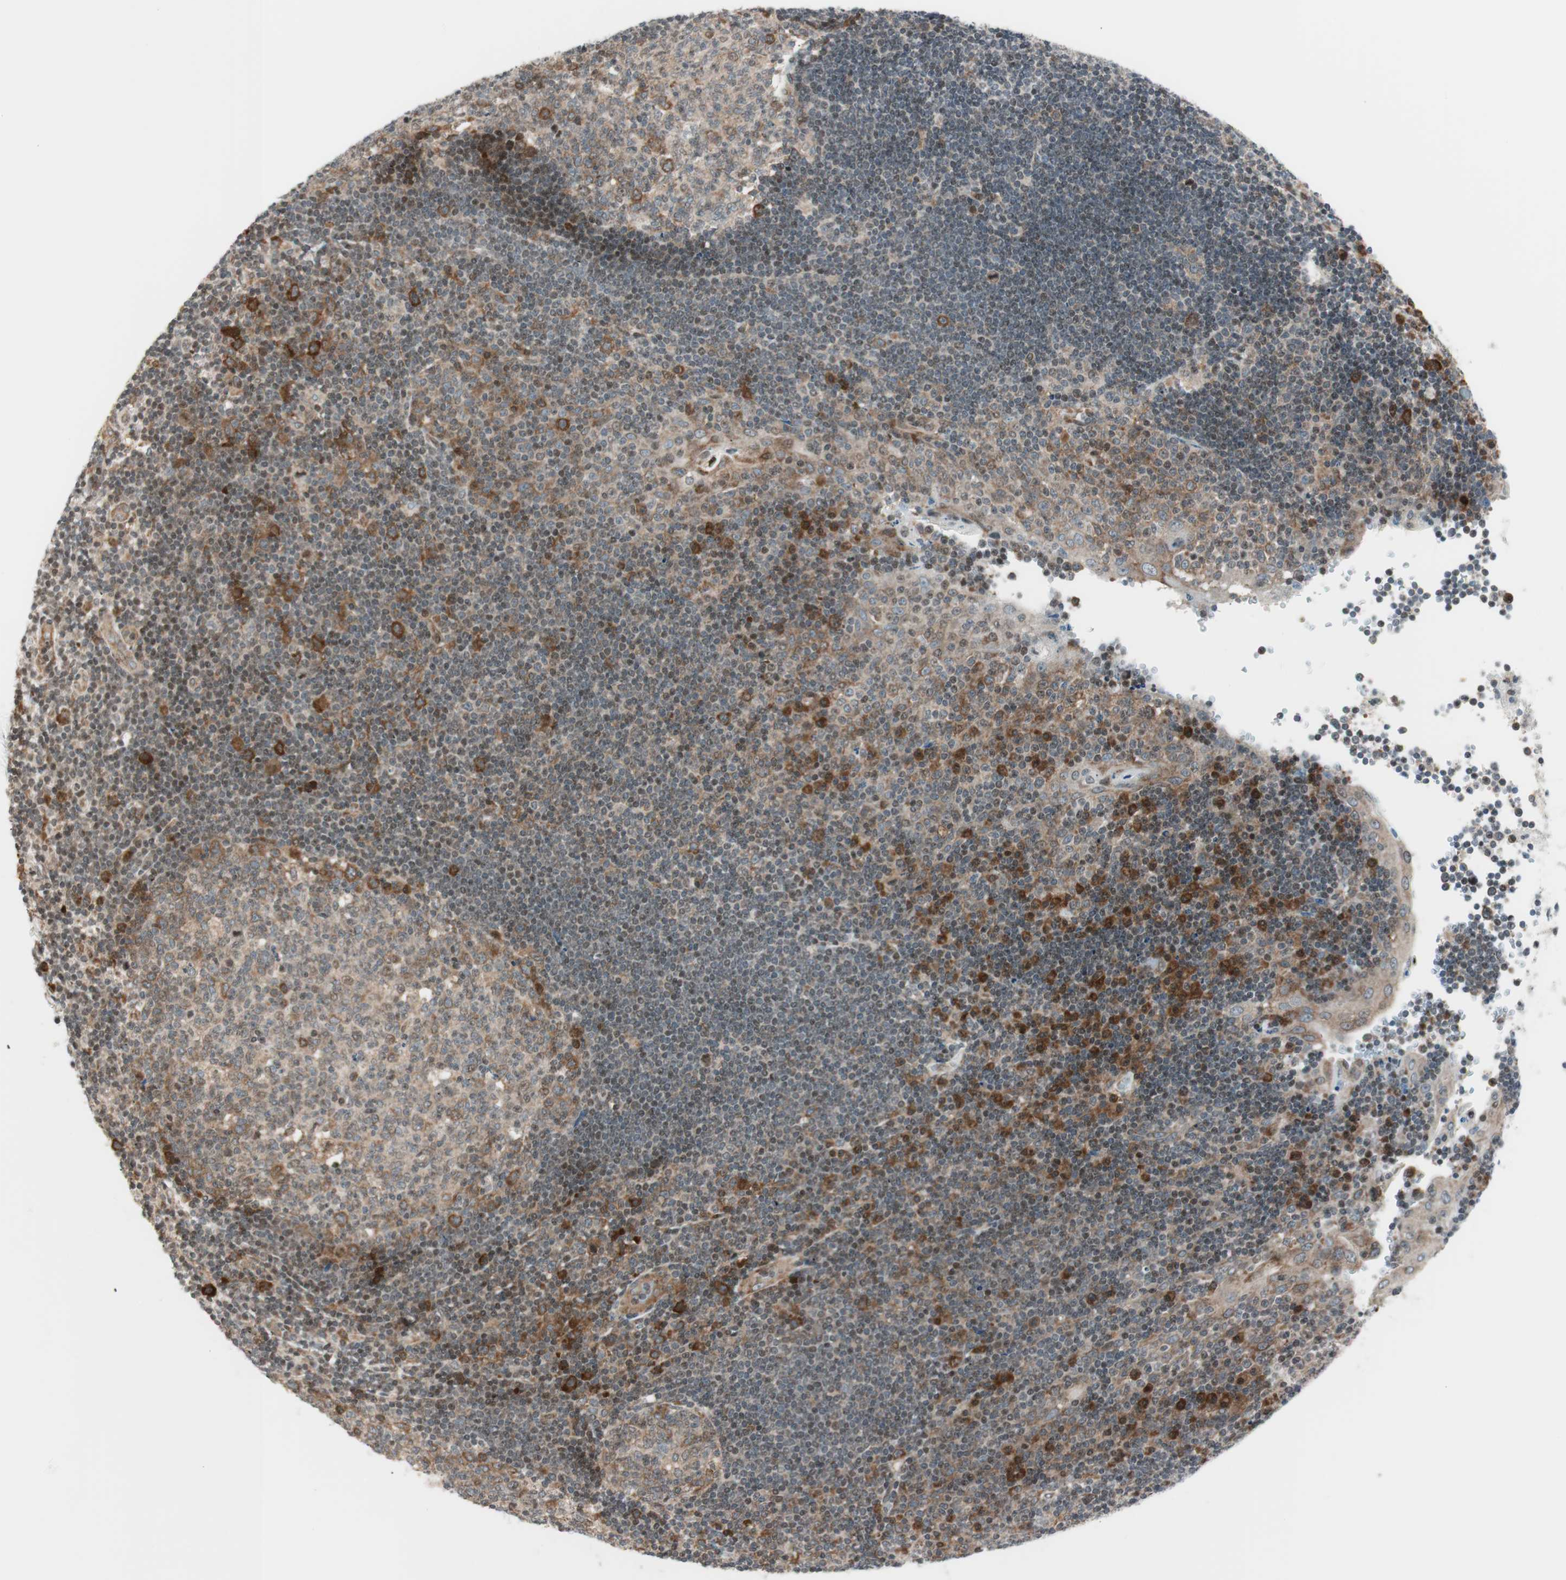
{"staining": {"intensity": "weak", "quantity": ">75%", "location": "cytoplasmic/membranous"}, "tissue": "tonsil", "cell_type": "Germinal center cells", "image_type": "normal", "snomed": [{"axis": "morphology", "description": "Normal tissue, NOS"}, {"axis": "topography", "description": "Tonsil"}], "caption": "Tonsil stained with DAB IHC exhibits low levels of weak cytoplasmic/membranous expression in about >75% of germinal center cells.", "gene": "TPT1", "patient": {"sex": "female", "age": 40}}